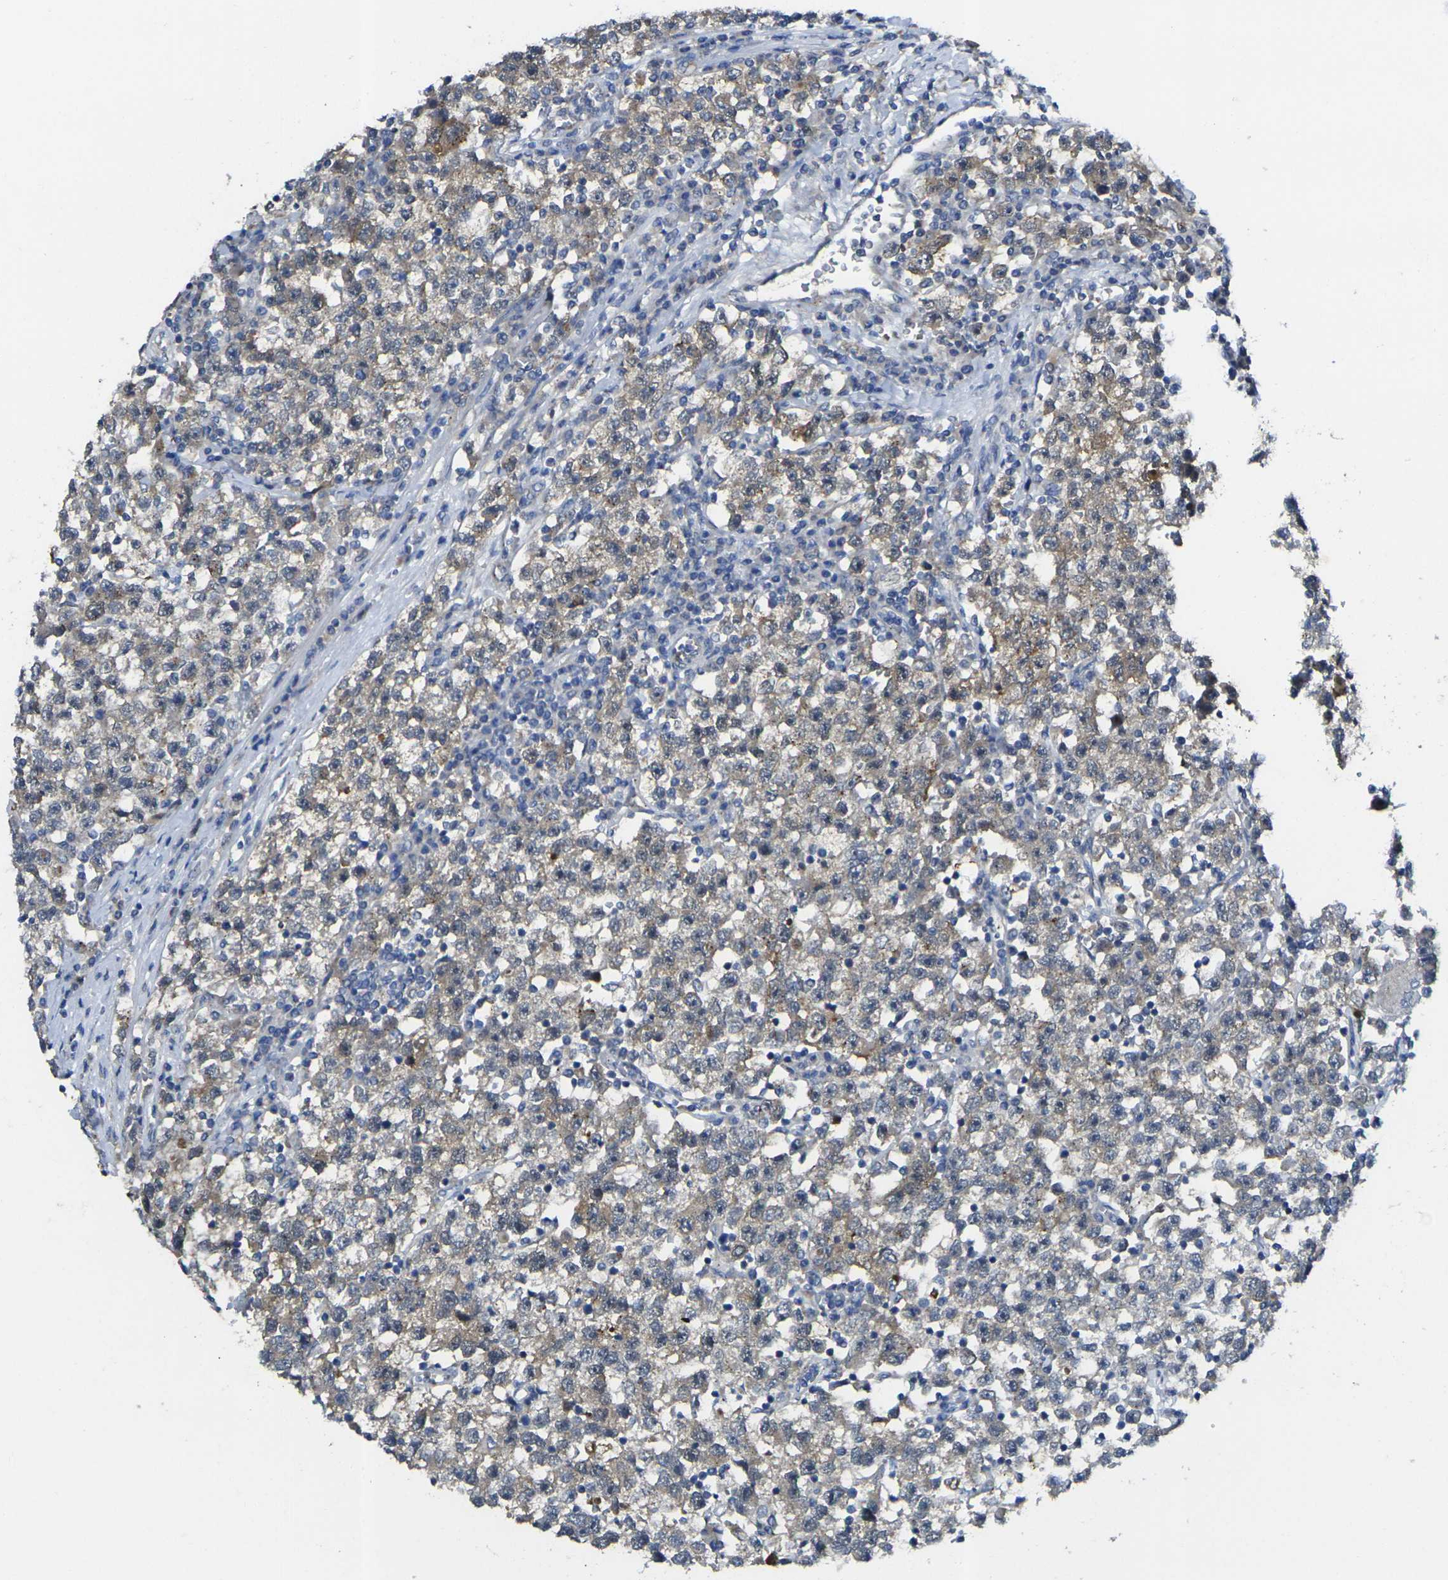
{"staining": {"intensity": "moderate", "quantity": ">75%", "location": "cytoplasmic/membranous"}, "tissue": "testis cancer", "cell_type": "Tumor cells", "image_type": "cancer", "snomed": [{"axis": "morphology", "description": "Seminoma, NOS"}, {"axis": "topography", "description": "Testis"}], "caption": "Human seminoma (testis) stained with a brown dye exhibits moderate cytoplasmic/membranous positive expression in approximately >75% of tumor cells.", "gene": "GNA12", "patient": {"sex": "male", "age": 22}}